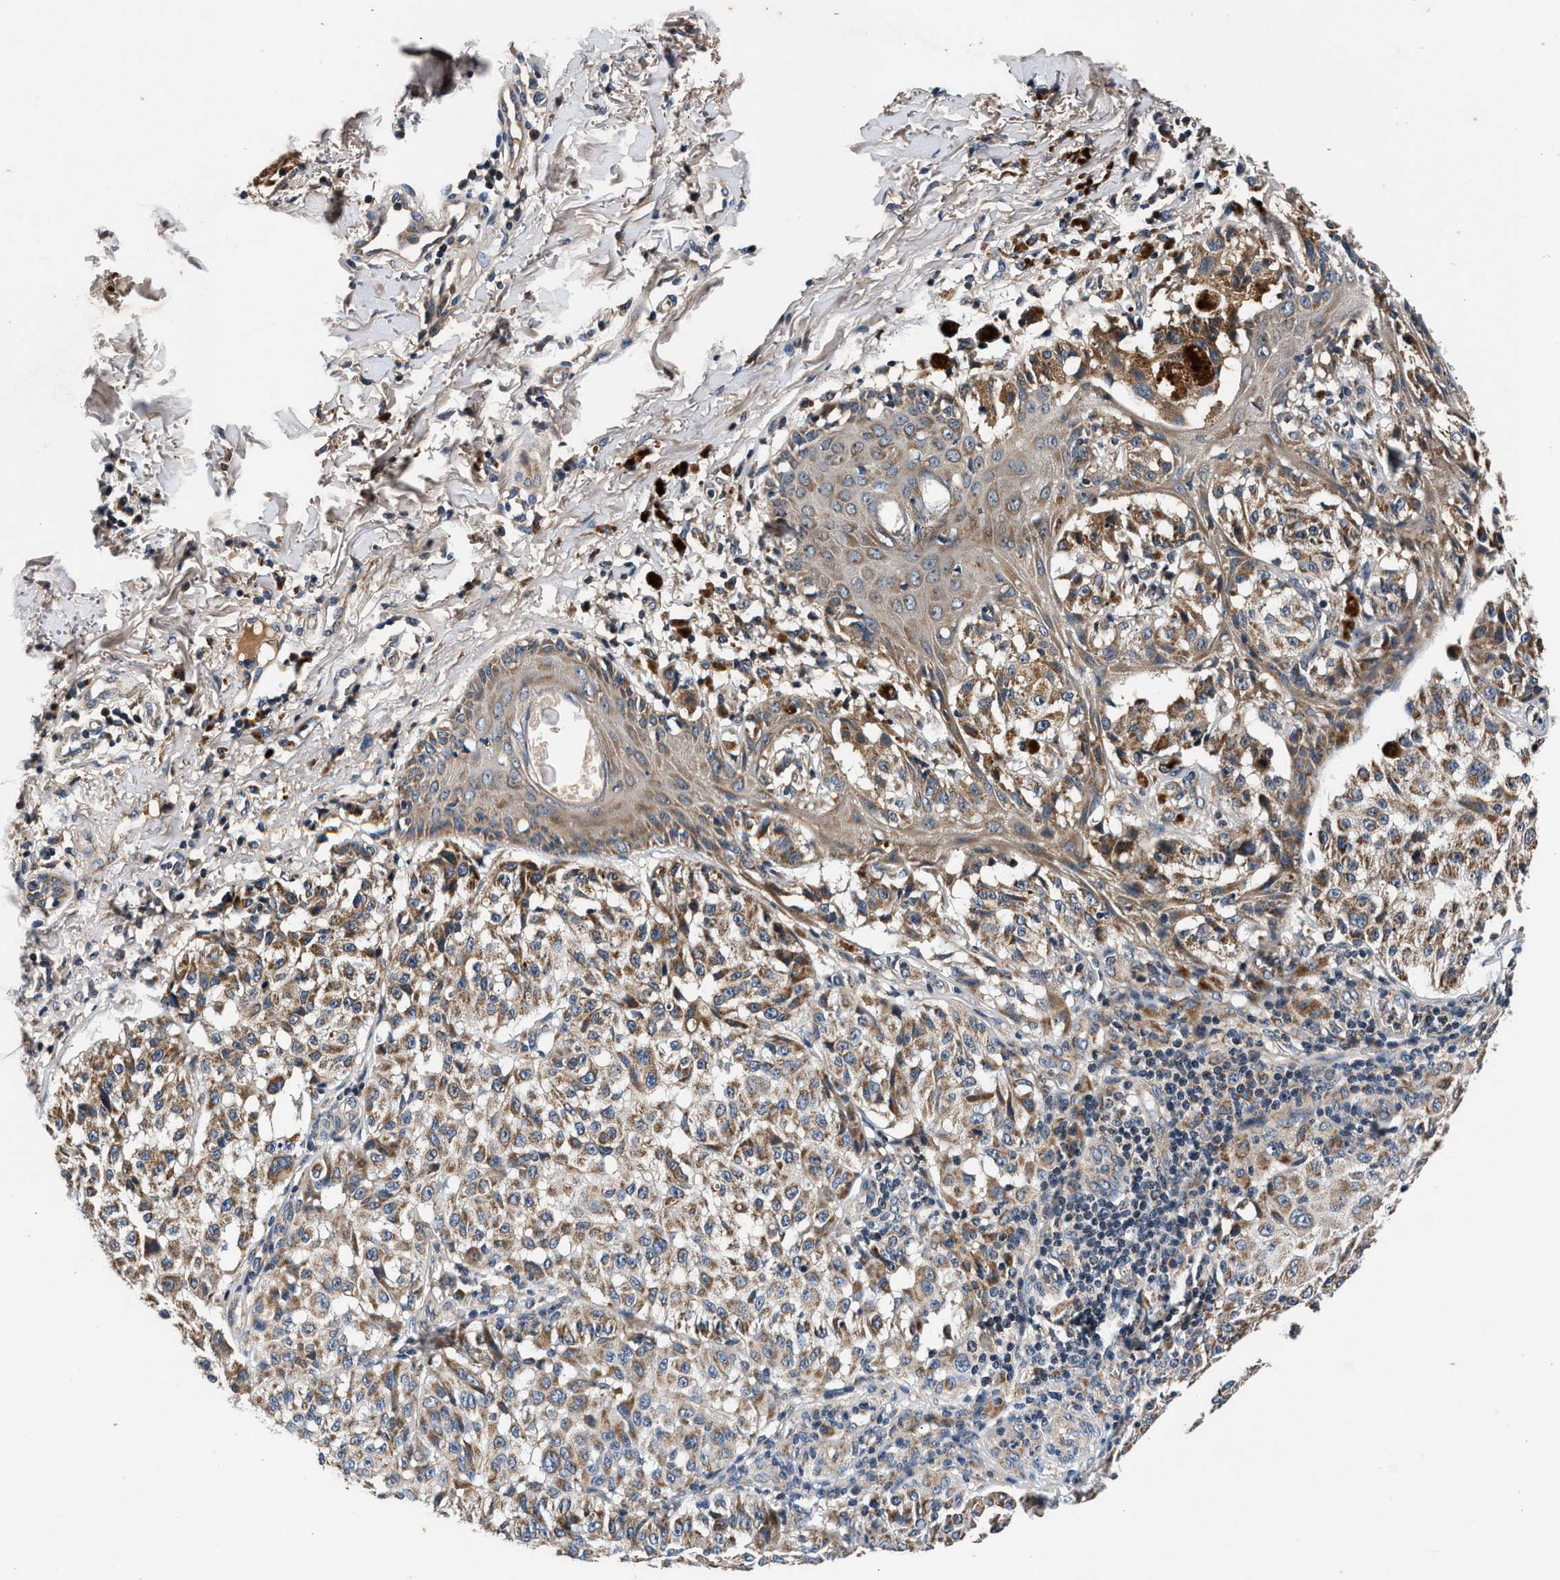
{"staining": {"intensity": "moderate", "quantity": ">75%", "location": "cytoplasmic/membranous"}, "tissue": "melanoma", "cell_type": "Tumor cells", "image_type": "cancer", "snomed": [{"axis": "morphology", "description": "Malignant melanoma, NOS"}, {"axis": "topography", "description": "Skin"}], "caption": "Melanoma stained with DAB immunohistochemistry shows medium levels of moderate cytoplasmic/membranous positivity in approximately >75% of tumor cells.", "gene": "IMMT", "patient": {"sex": "female", "age": 46}}